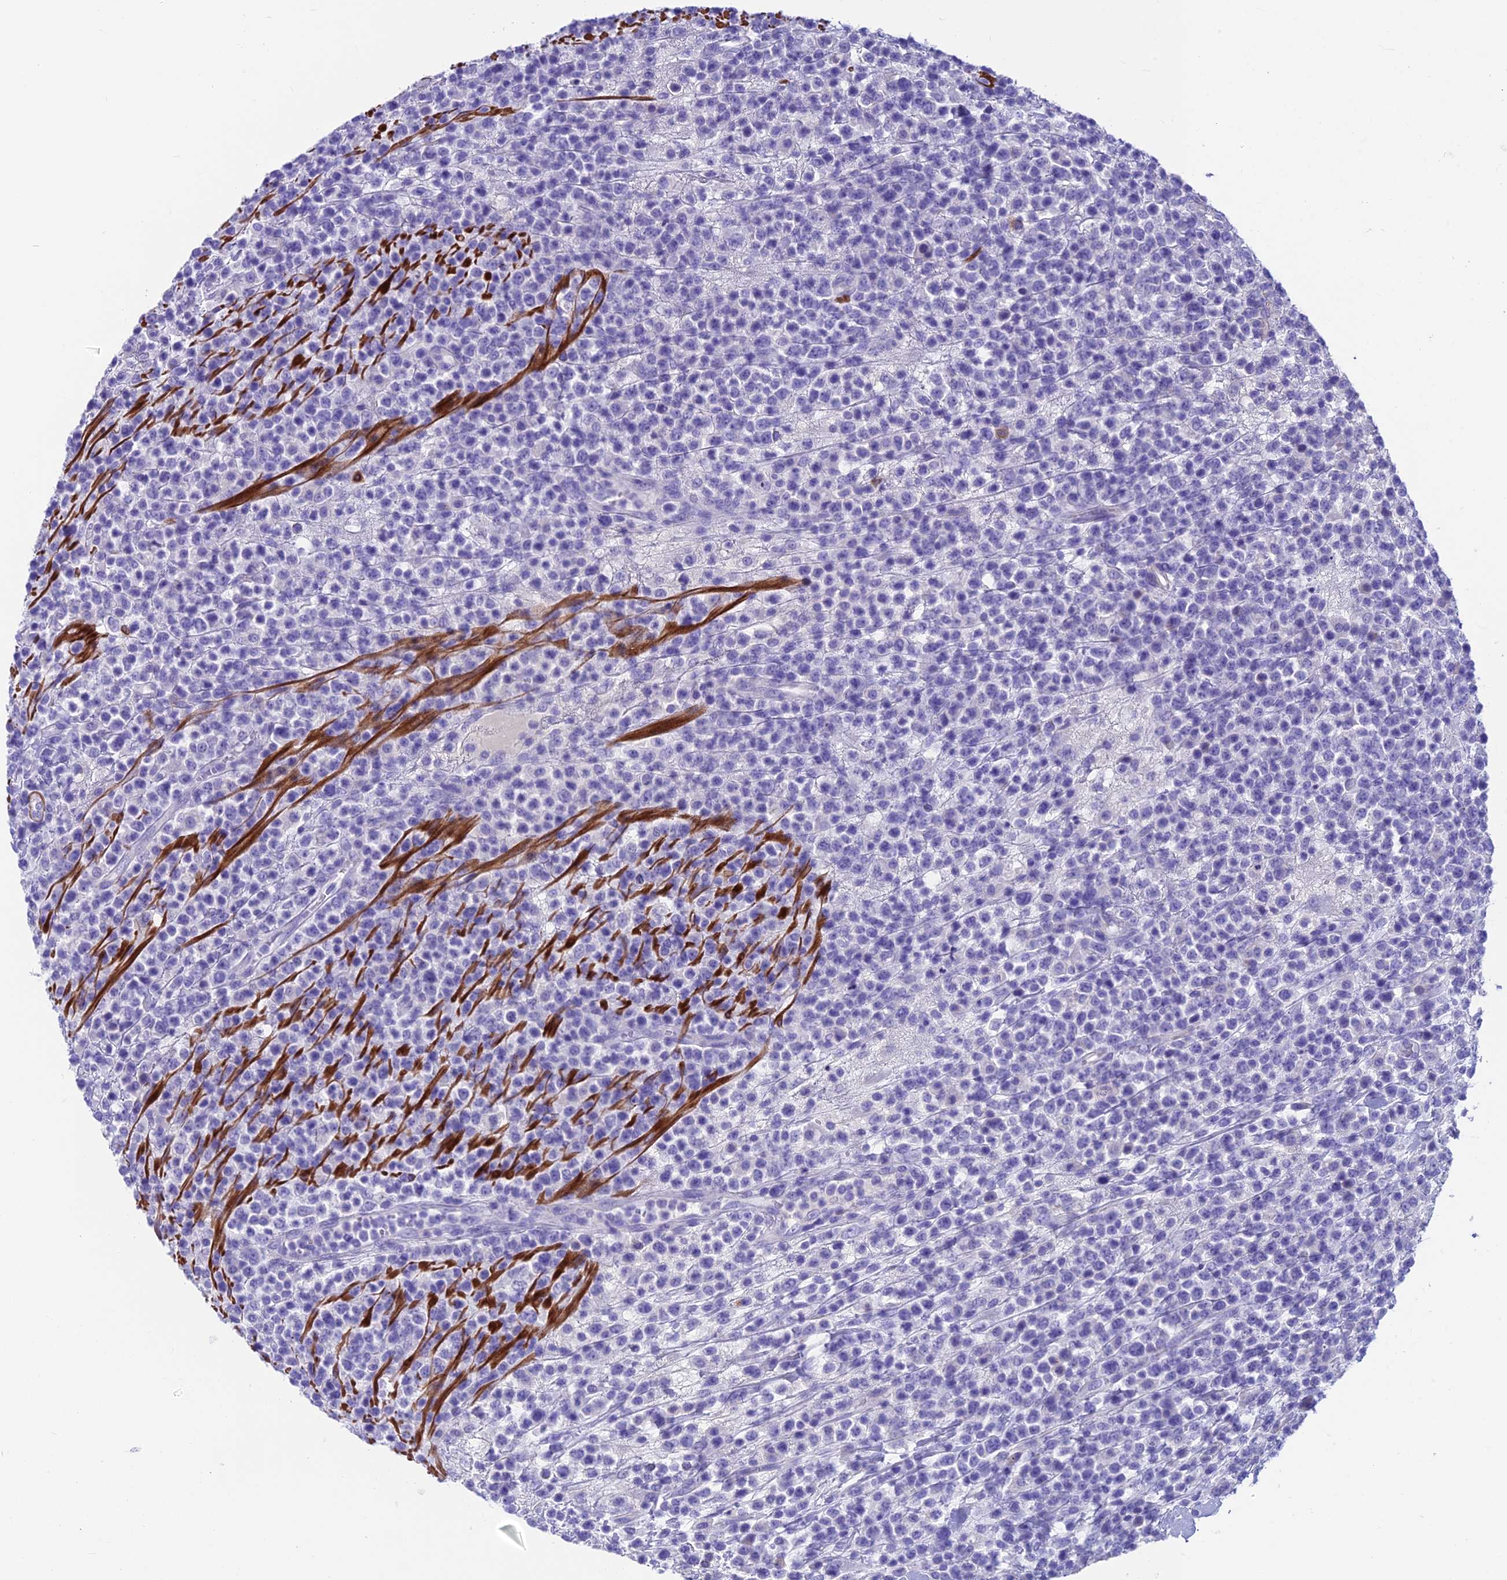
{"staining": {"intensity": "negative", "quantity": "none", "location": "none"}, "tissue": "lymphoma", "cell_type": "Tumor cells", "image_type": "cancer", "snomed": [{"axis": "morphology", "description": "Malignant lymphoma, non-Hodgkin's type, High grade"}, {"axis": "topography", "description": "Colon"}], "caption": "This is an immunohistochemistry micrograph of high-grade malignant lymphoma, non-Hodgkin's type. There is no staining in tumor cells.", "gene": "GNG11", "patient": {"sex": "female", "age": 53}}